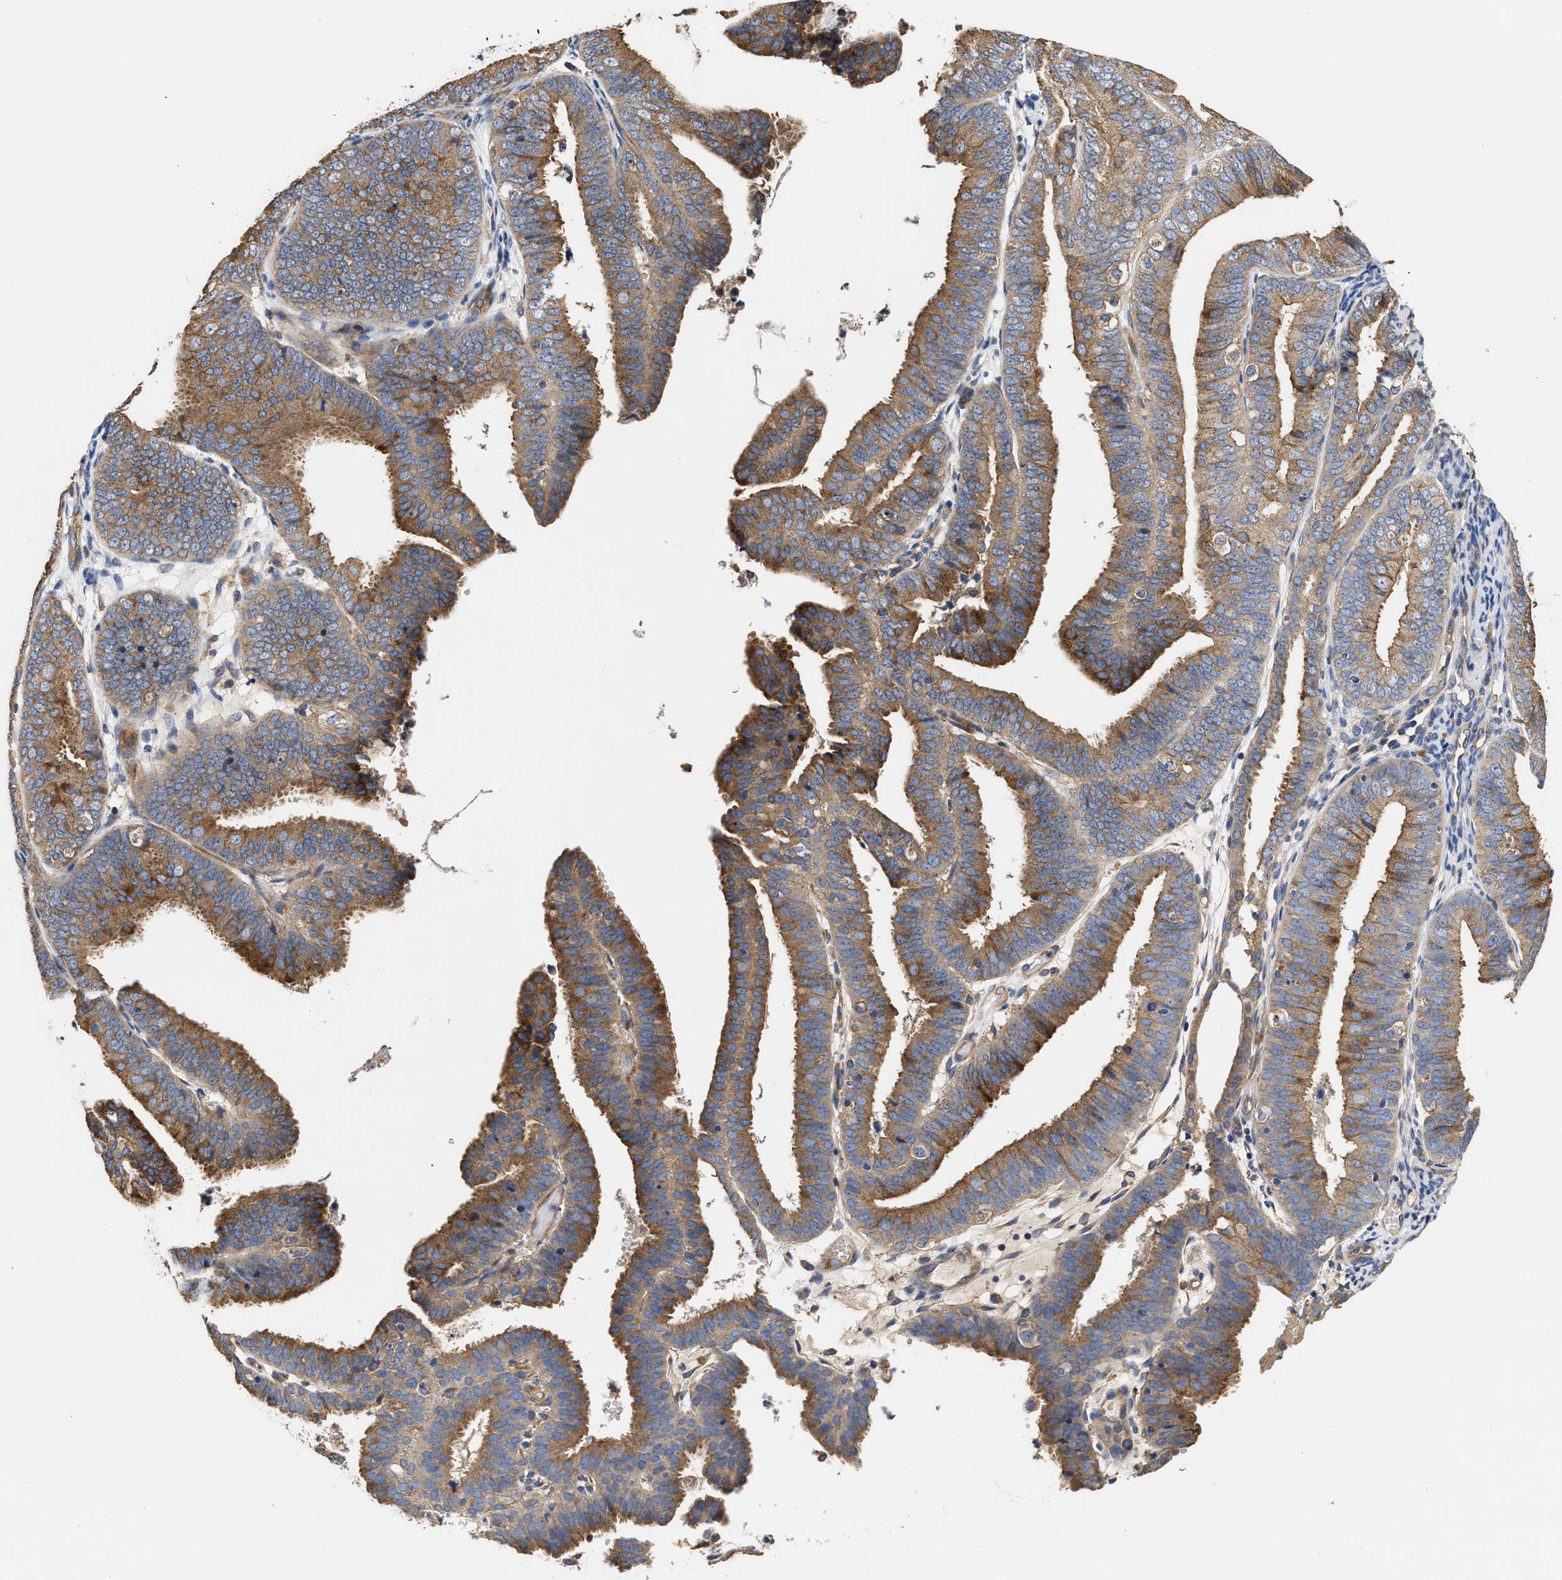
{"staining": {"intensity": "moderate", "quantity": ">75%", "location": "cytoplasmic/membranous"}, "tissue": "endometrial cancer", "cell_type": "Tumor cells", "image_type": "cancer", "snomed": [{"axis": "morphology", "description": "Adenocarcinoma, NOS"}, {"axis": "topography", "description": "Endometrium"}], "caption": "Immunohistochemistry of human endometrial cancer displays medium levels of moderate cytoplasmic/membranous positivity in approximately >75% of tumor cells.", "gene": "KLB", "patient": {"sex": "female", "age": 63}}